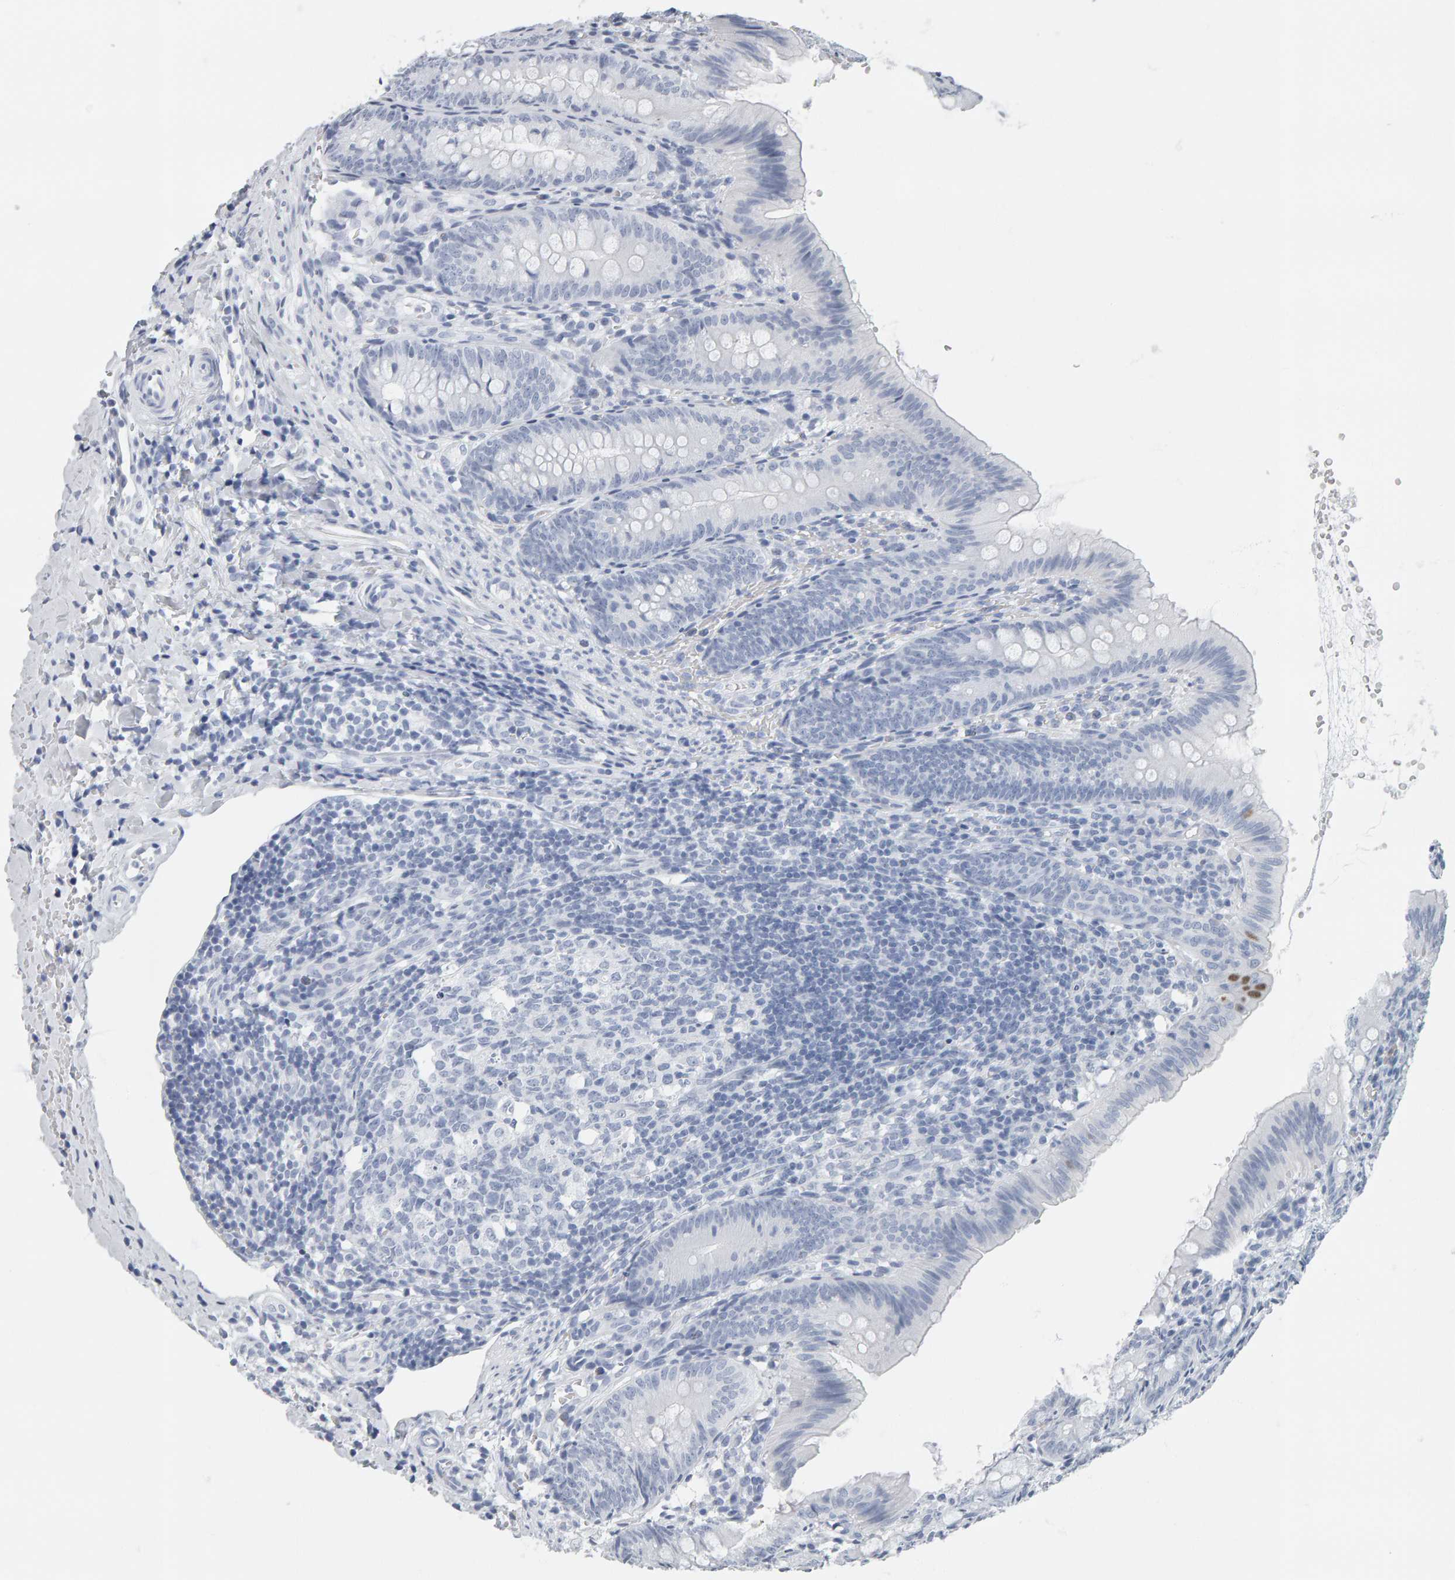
{"staining": {"intensity": "negative", "quantity": "none", "location": "none"}, "tissue": "appendix", "cell_type": "Glandular cells", "image_type": "normal", "snomed": [{"axis": "morphology", "description": "Normal tissue, NOS"}, {"axis": "topography", "description": "Appendix"}], "caption": "A photomicrograph of human appendix is negative for staining in glandular cells. (DAB IHC visualized using brightfield microscopy, high magnification).", "gene": "SPACA3", "patient": {"sex": "male", "age": 1}}